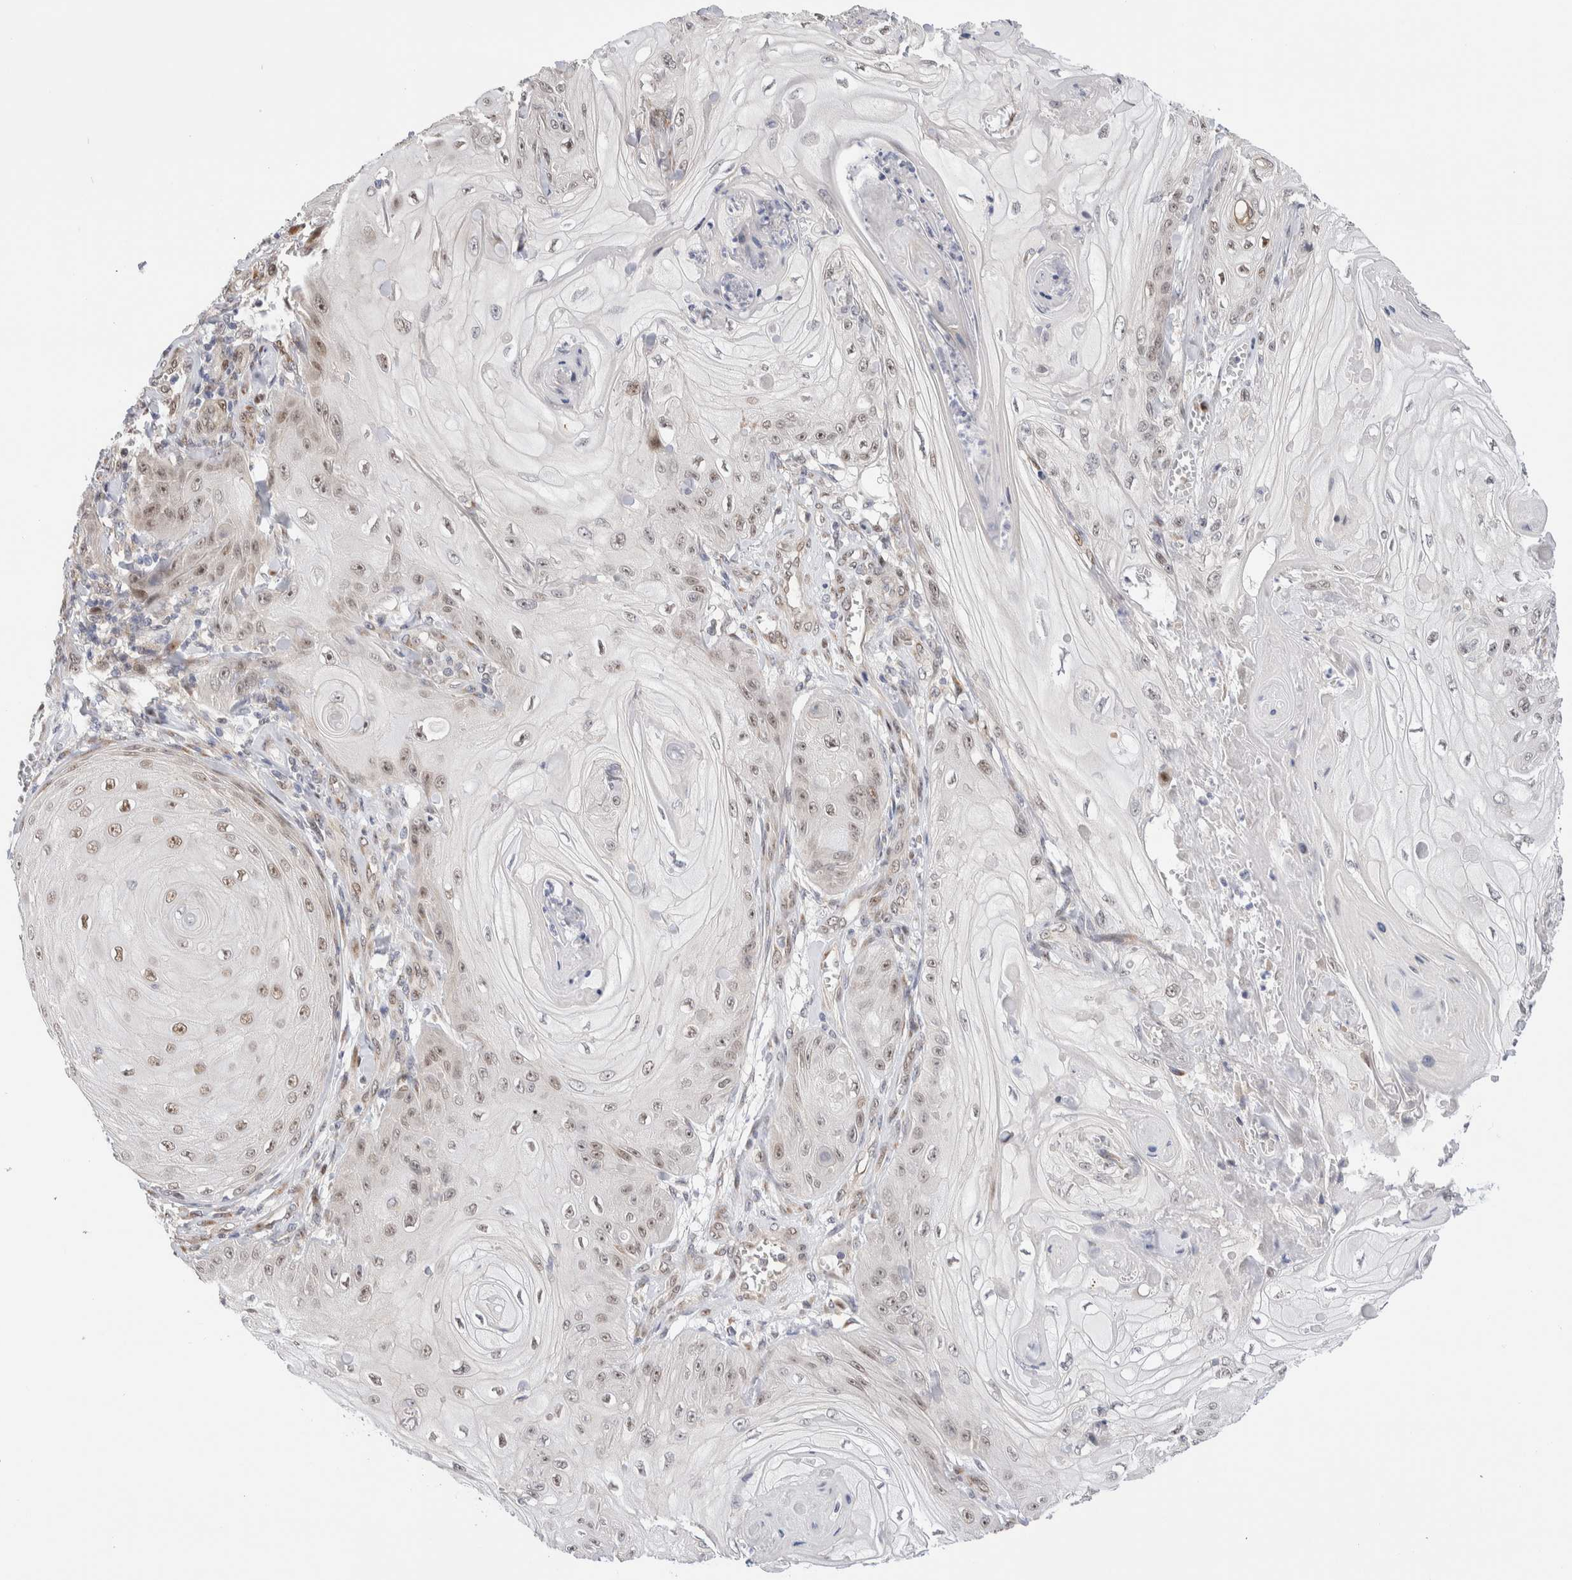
{"staining": {"intensity": "weak", "quantity": "25%-75%", "location": "nuclear"}, "tissue": "skin cancer", "cell_type": "Tumor cells", "image_type": "cancer", "snomed": [{"axis": "morphology", "description": "Squamous cell carcinoma, NOS"}, {"axis": "topography", "description": "Skin"}], "caption": "The histopathology image reveals immunohistochemical staining of squamous cell carcinoma (skin). There is weak nuclear expression is seen in about 25%-75% of tumor cells.", "gene": "NSMAF", "patient": {"sex": "male", "age": 74}}